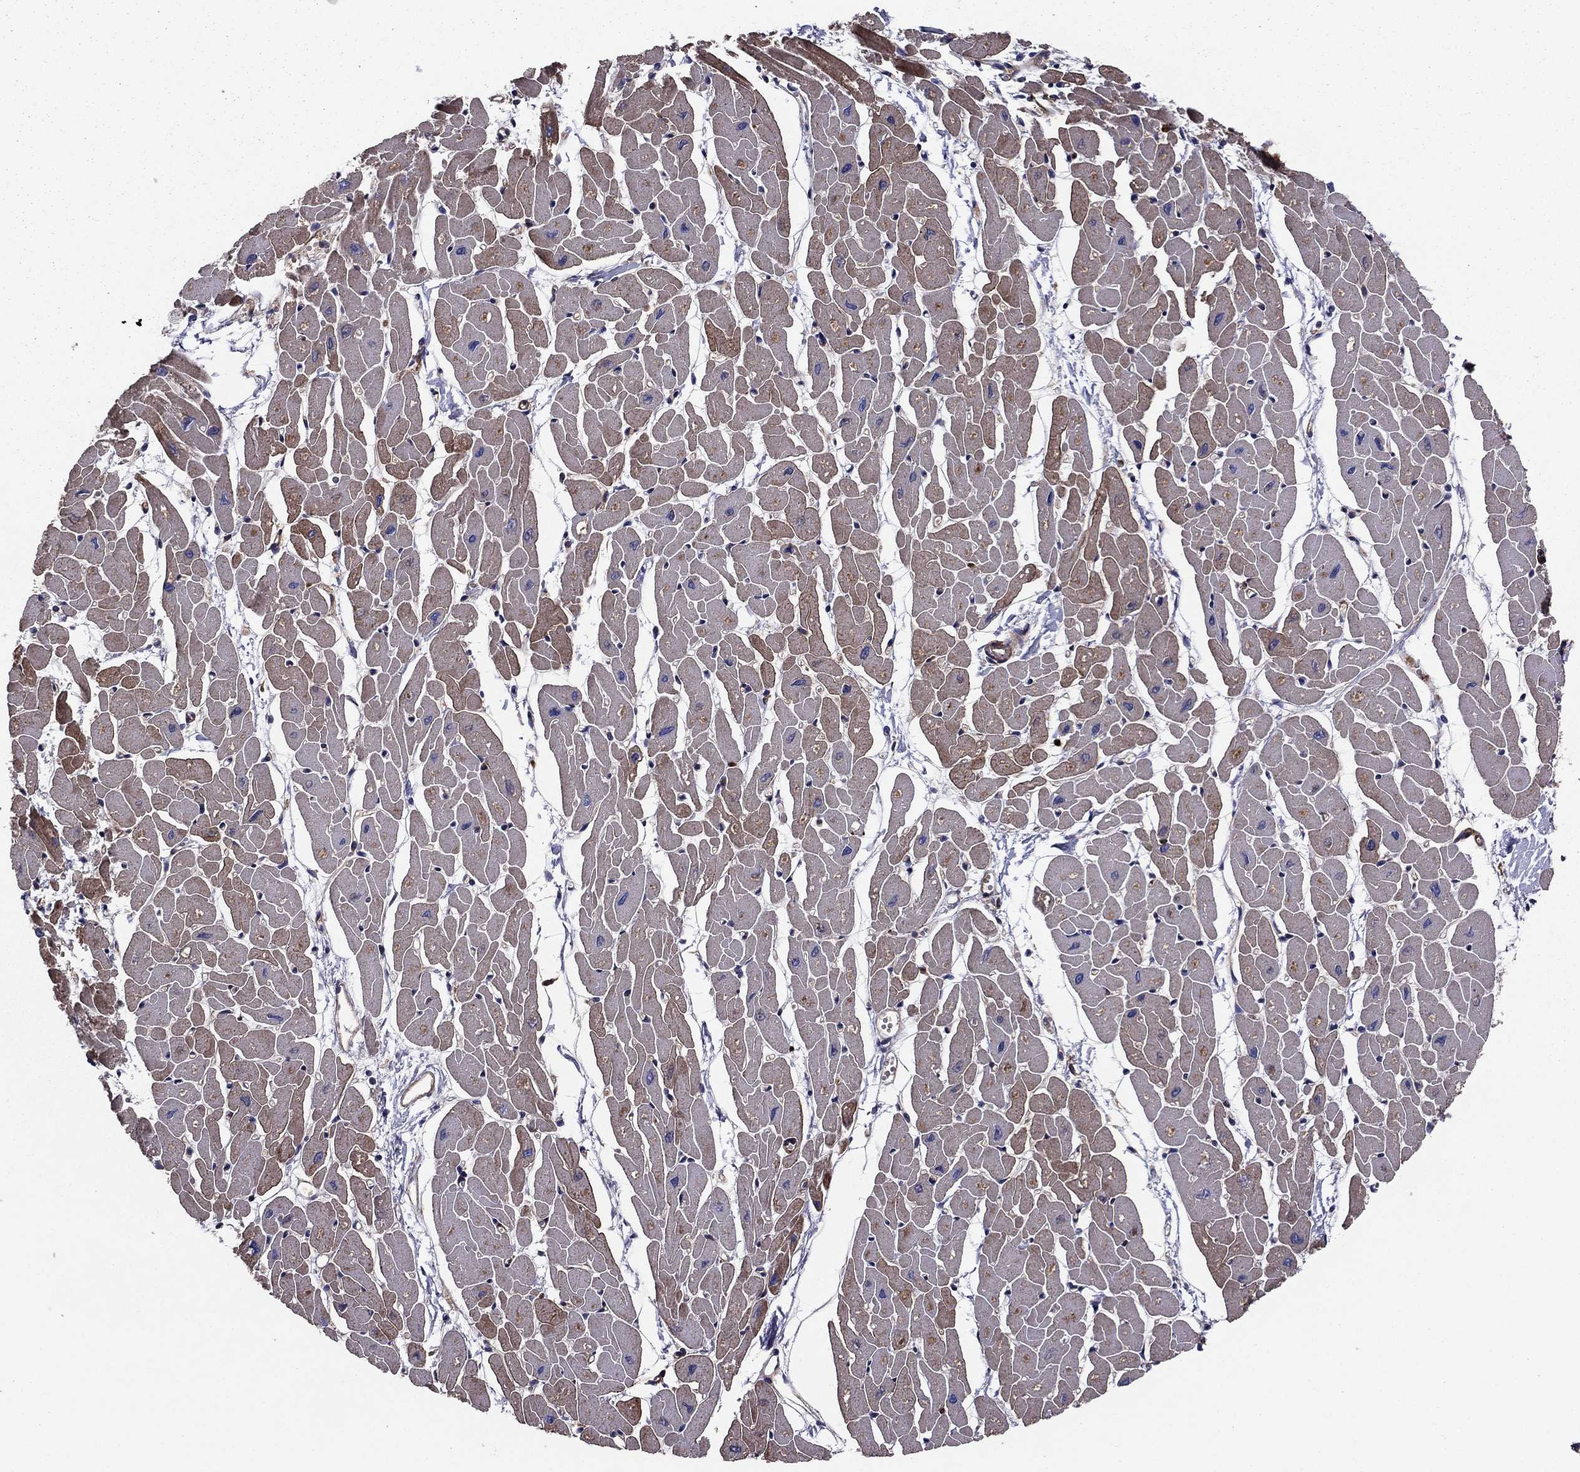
{"staining": {"intensity": "strong", "quantity": "25%-75%", "location": "cytoplasmic/membranous"}, "tissue": "heart muscle", "cell_type": "Cardiomyocytes", "image_type": "normal", "snomed": [{"axis": "morphology", "description": "Normal tissue, NOS"}, {"axis": "topography", "description": "Heart"}], "caption": "An IHC histopathology image of benign tissue is shown. Protein staining in brown shows strong cytoplasmic/membranous positivity in heart muscle within cardiomyocytes. The staining was performed using DAB (3,3'-diaminobenzidine), with brown indicating positive protein expression. Nuclei are stained blue with hematoxylin.", "gene": "EHBP1L1", "patient": {"sex": "male", "age": 57}}